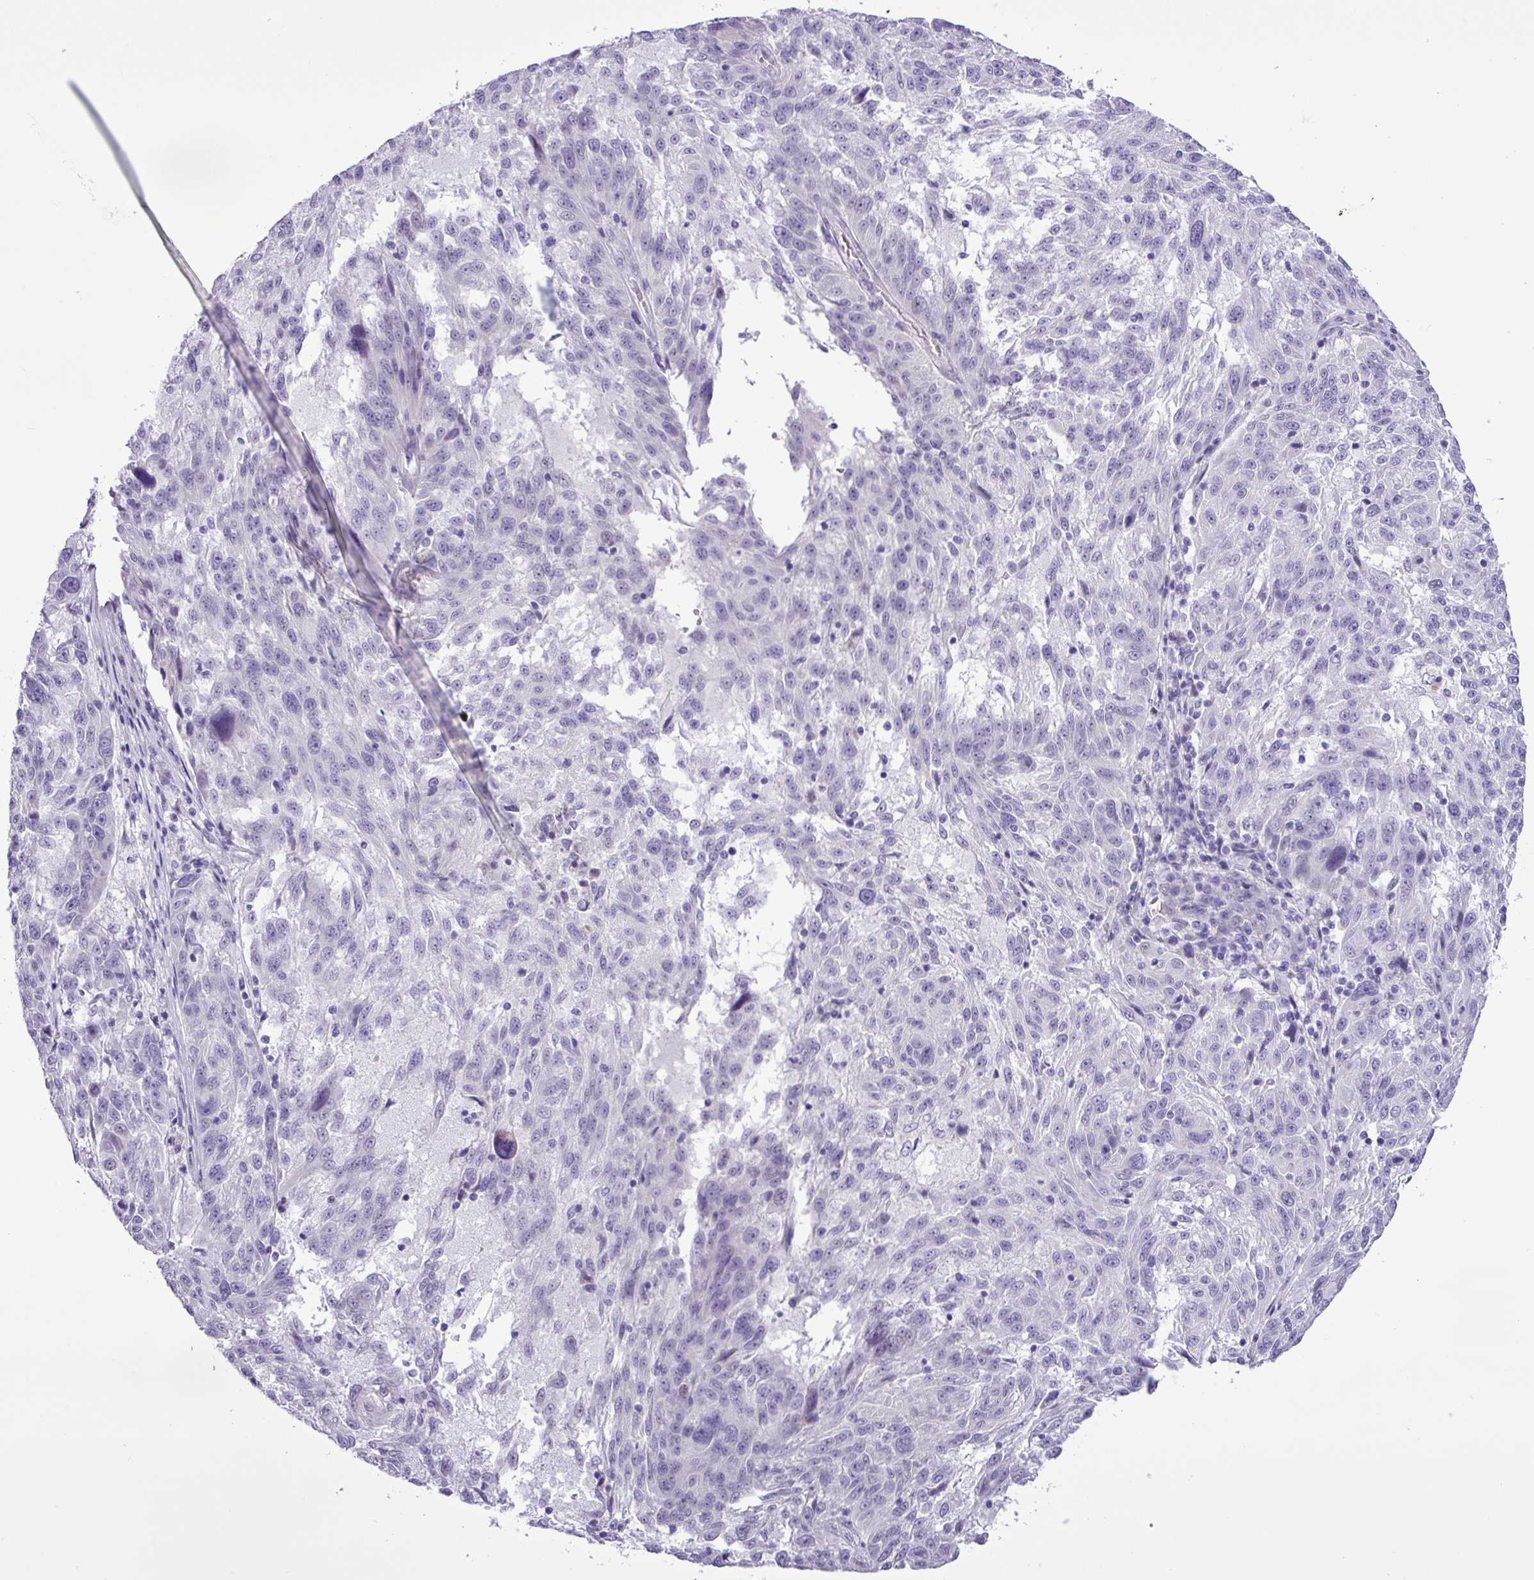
{"staining": {"intensity": "negative", "quantity": "none", "location": "none"}, "tissue": "melanoma", "cell_type": "Tumor cells", "image_type": "cancer", "snomed": [{"axis": "morphology", "description": "Malignant melanoma, NOS"}, {"axis": "topography", "description": "Skin"}], "caption": "Tumor cells are negative for protein expression in human melanoma.", "gene": "ALDH3A1", "patient": {"sex": "male", "age": 53}}